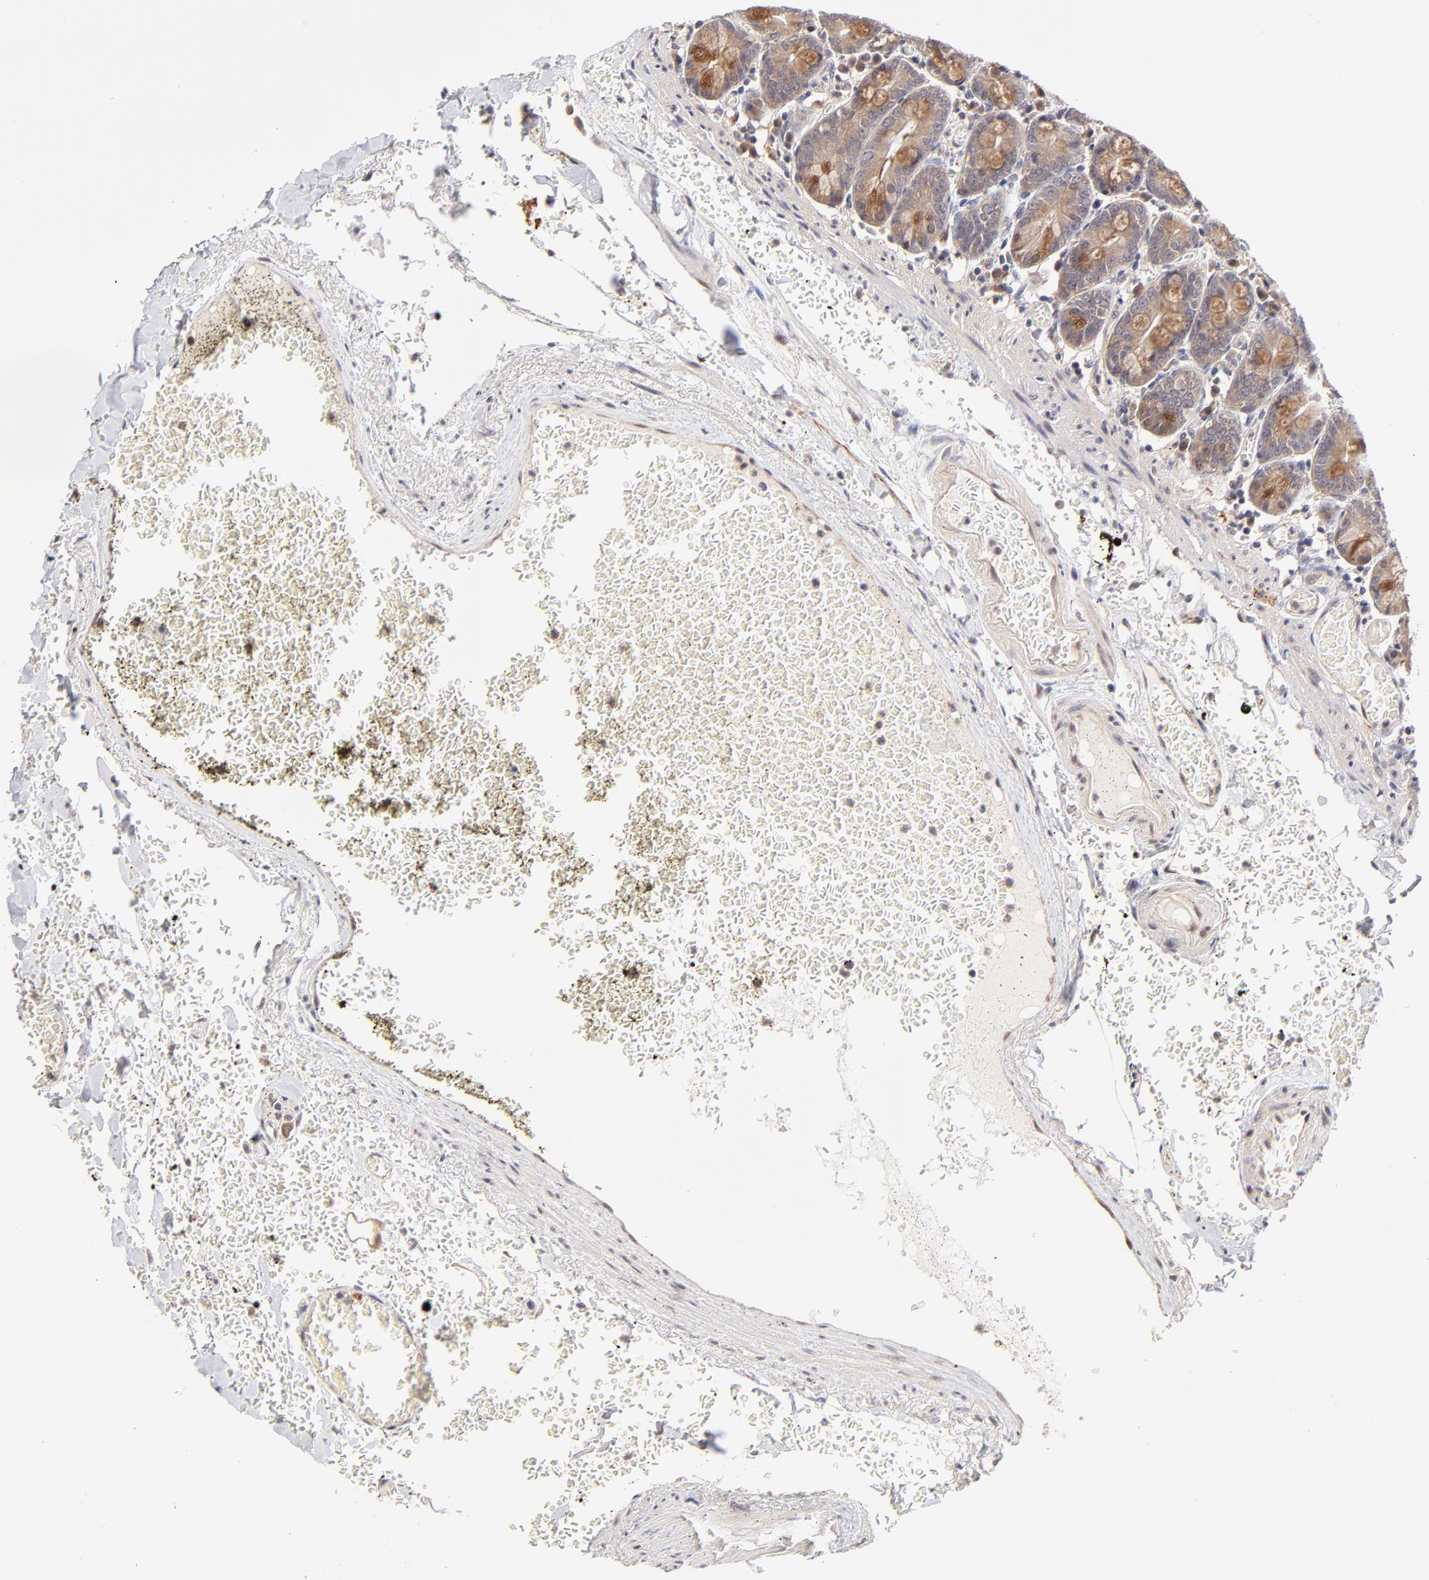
{"staining": {"intensity": "strong", "quantity": ">75%", "location": "cytoplasmic/membranous"}, "tissue": "small intestine", "cell_type": "Glandular cells", "image_type": "normal", "snomed": [{"axis": "morphology", "description": "Normal tissue, NOS"}, {"axis": "topography", "description": "Small intestine"}], "caption": "Small intestine stained with immunohistochemistry displays strong cytoplasmic/membranous expression in approximately >75% of glandular cells. (Brightfield microscopy of DAB IHC at high magnification).", "gene": "ZNF10", "patient": {"sex": "male", "age": 71}}